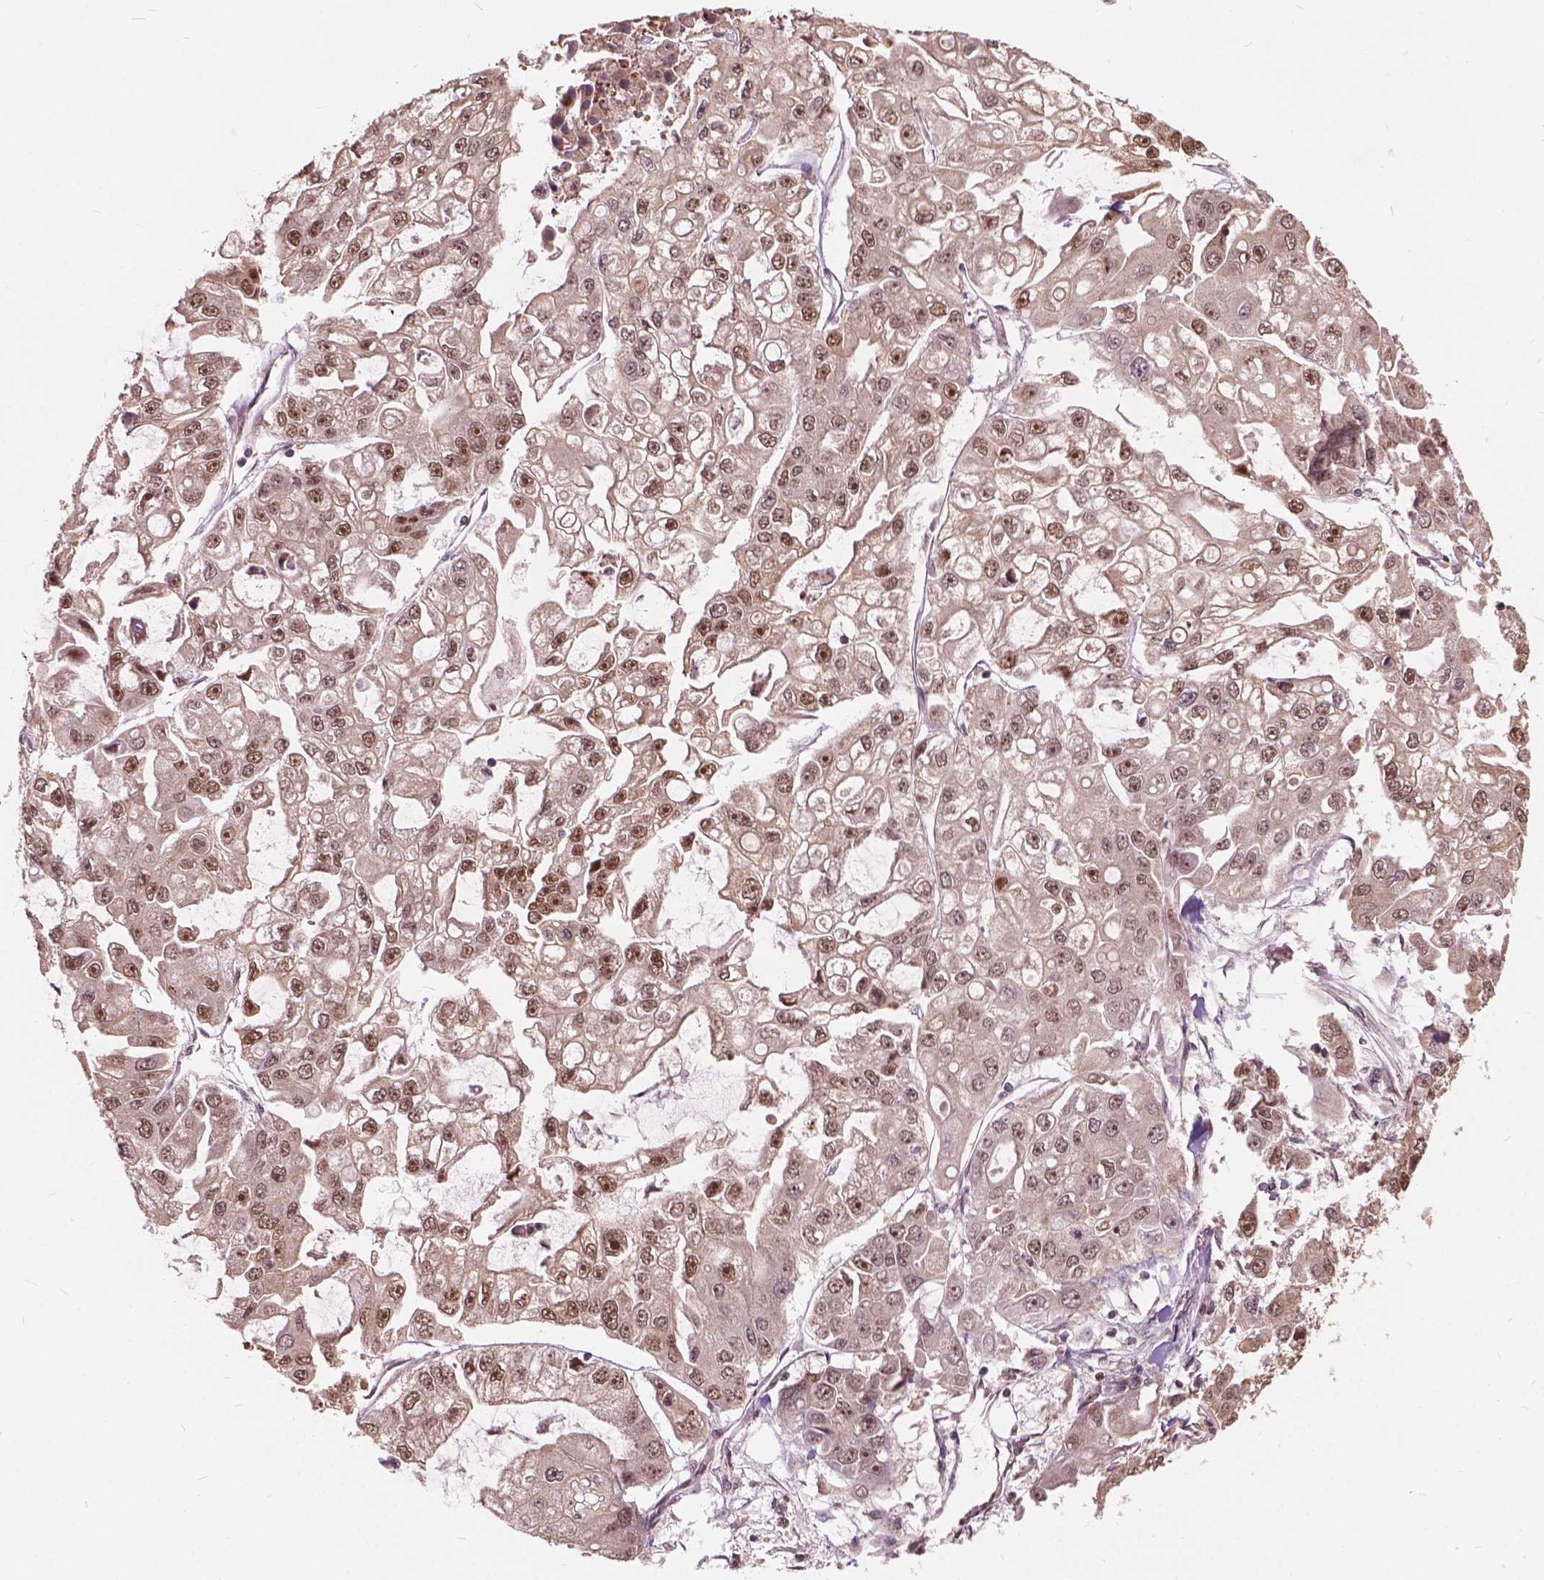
{"staining": {"intensity": "moderate", "quantity": ">75%", "location": "nuclear"}, "tissue": "ovarian cancer", "cell_type": "Tumor cells", "image_type": "cancer", "snomed": [{"axis": "morphology", "description": "Cystadenocarcinoma, serous, NOS"}, {"axis": "topography", "description": "Ovary"}], "caption": "This micrograph demonstrates serous cystadenocarcinoma (ovarian) stained with immunohistochemistry (IHC) to label a protein in brown. The nuclear of tumor cells show moderate positivity for the protein. Nuclei are counter-stained blue.", "gene": "ANP32B", "patient": {"sex": "female", "age": 56}}